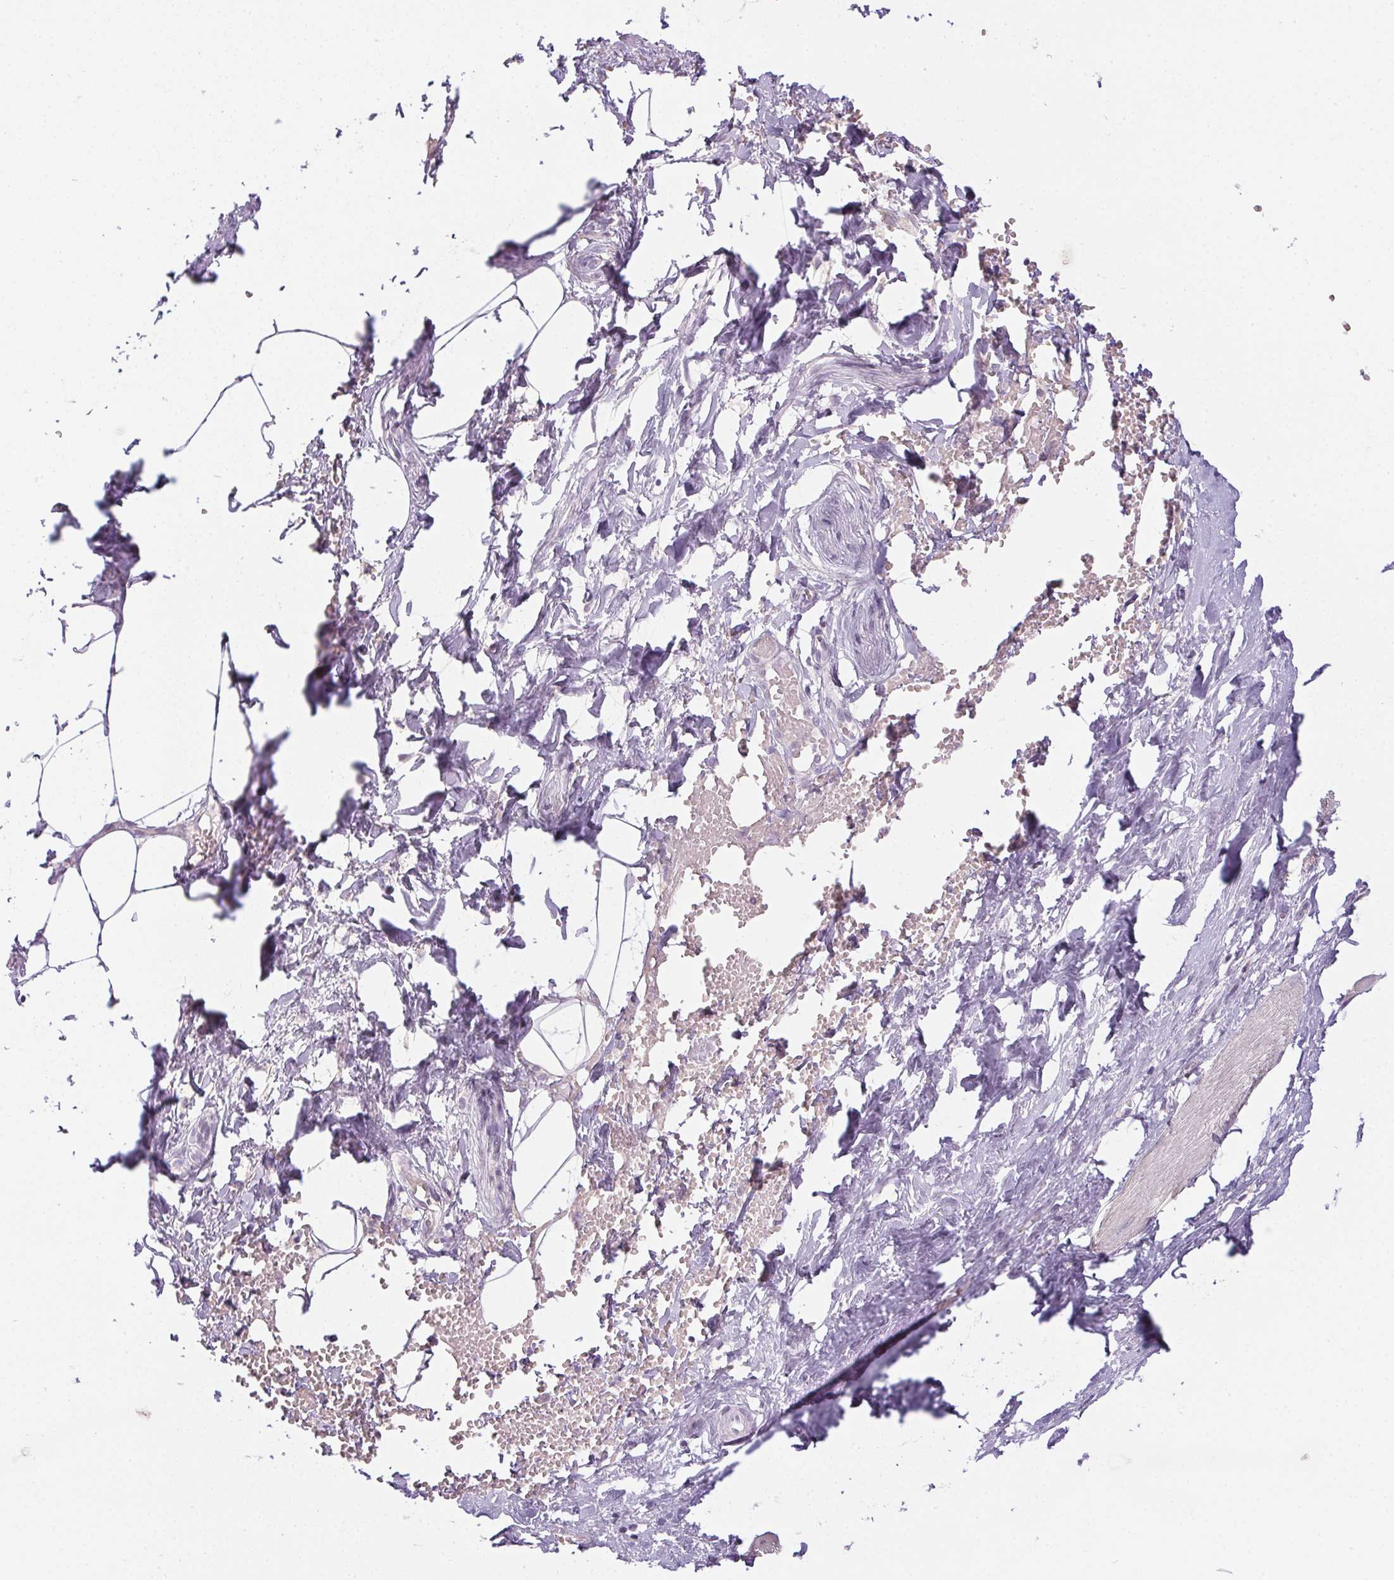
{"staining": {"intensity": "negative", "quantity": "none", "location": "none"}, "tissue": "adipose tissue", "cell_type": "Adipocytes", "image_type": "normal", "snomed": [{"axis": "morphology", "description": "Normal tissue, NOS"}, {"axis": "topography", "description": "Prostate"}, {"axis": "topography", "description": "Peripheral nerve tissue"}], "caption": "The immunohistochemistry histopathology image has no significant staining in adipocytes of adipose tissue.", "gene": "CTCFL", "patient": {"sex": "male", "age": 55}}